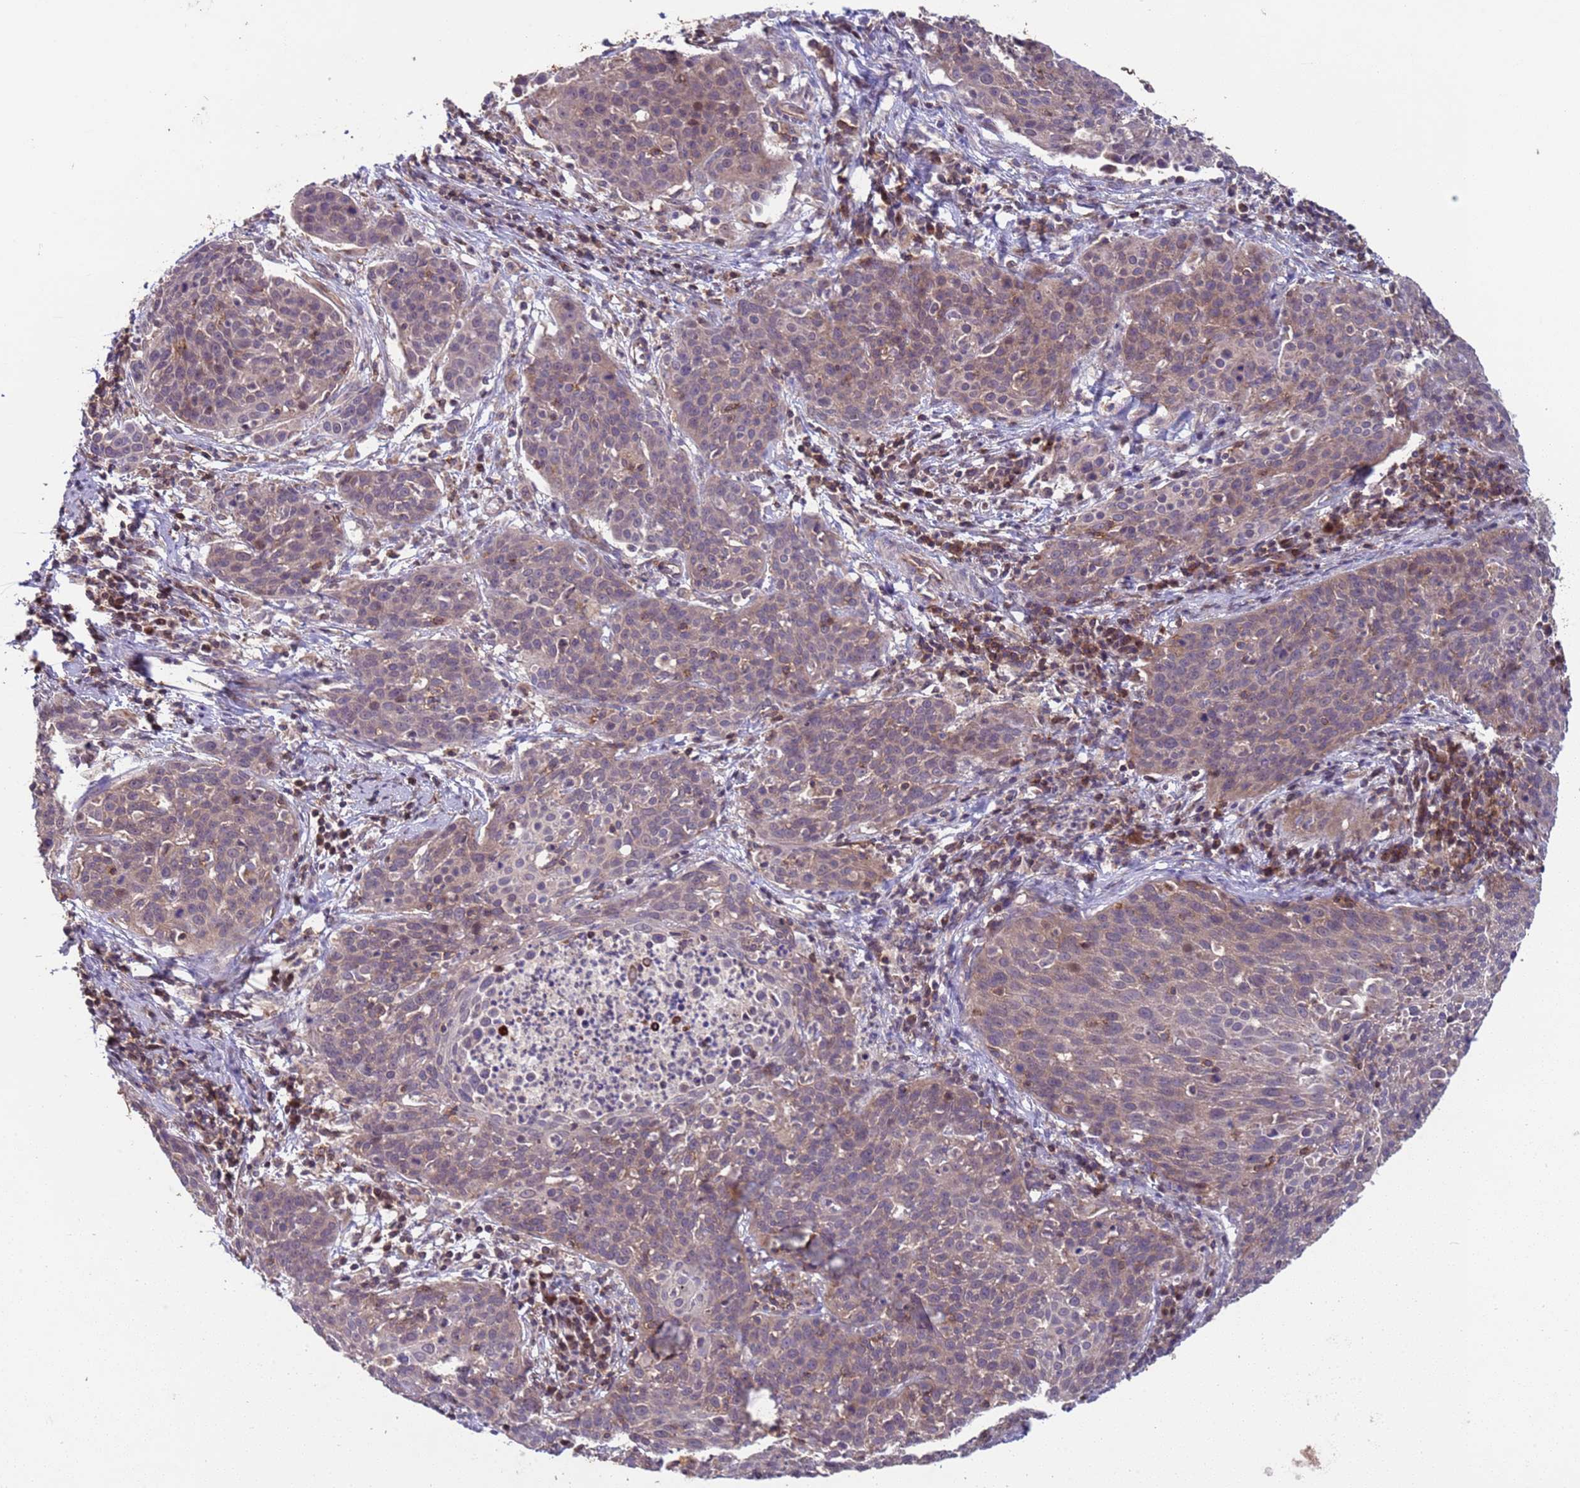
{"staining": {"intensity": "weak", "quantity": "25%-75%", "location": "cytoplasmic/membranous"}, "tissue": "cervical cancer", "cell_type": "Tumor cells", "image_type": "cancer", "snomed": [{"axis": "morphology", "description": "Squamous cell carcinoma, NOS"}, {"axis": "topography", "description": "Cervix"}], "caption": "The immunohistochemical stain shows weak cytoplasmic/membranous expression in tumor cells of squamous cell carcinoma (cervical) tissue.", "gene": "ACAD8", "patient": {"sex": "female", "age": 38}}